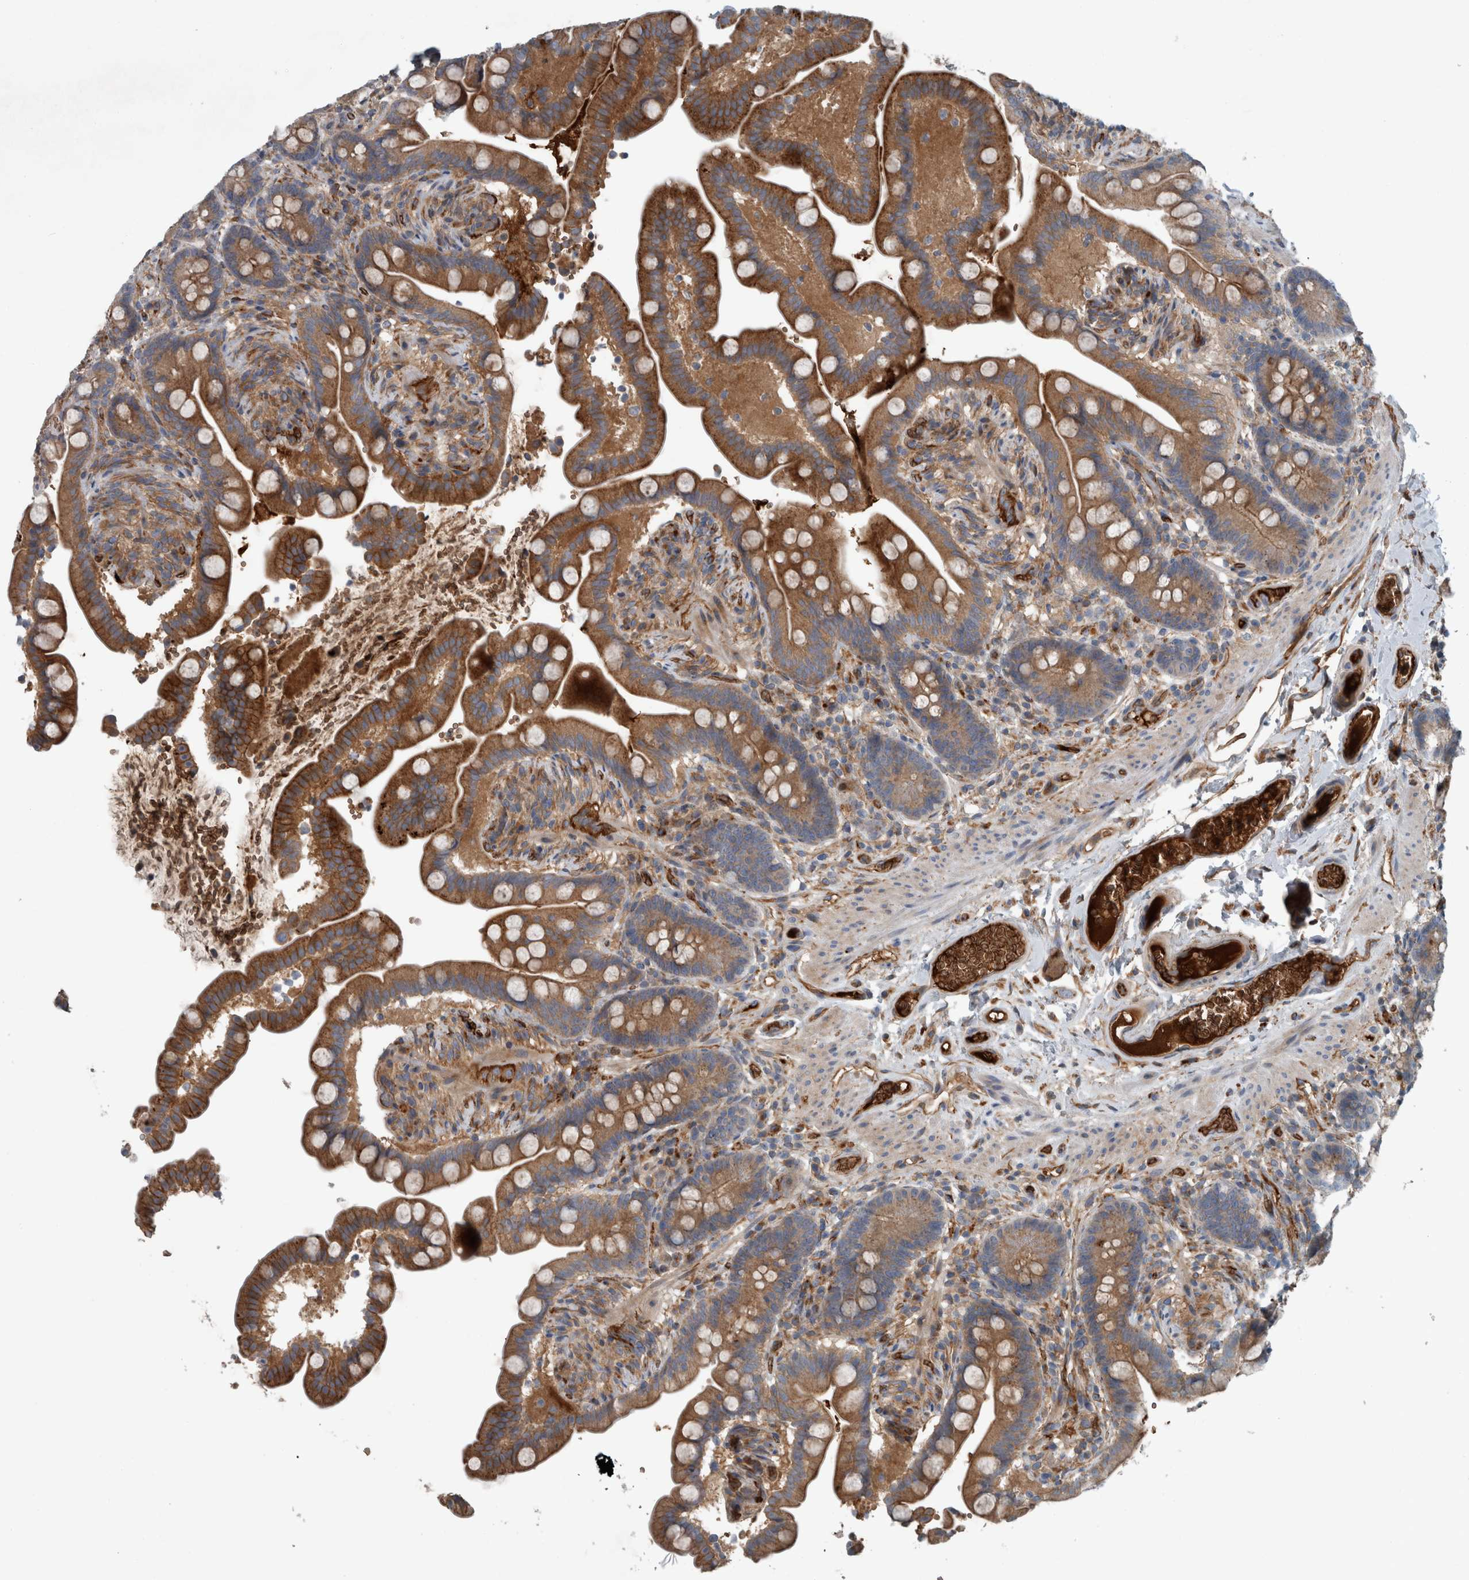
{"staining": {"intensity": "moderate", "quantity": ">75%", "location": "cytoplasmic/membranous"}, "tissue": "colon", "cell_type": "Endothelial cells", "image_type": "normal", "snomed": [{"axis": "morphology", "description": "Normal tissue, NOS"}, {"axis": "topography", "description": "Smooth muscle"}, {"axis": "topography", "description": "Colon"}], "caption": "Colon stained with immunohistochemistry (IHC) exhibits moderate cytoplasmic/membranous positivity in about >75% of endothelial cells. (Stains: DAB in brown, nuclei in blue, Microscopy: brightfield microscopy at high magnification).", "gene": "GLT8D2", "patient": {"sex": "male", "age": 73}}